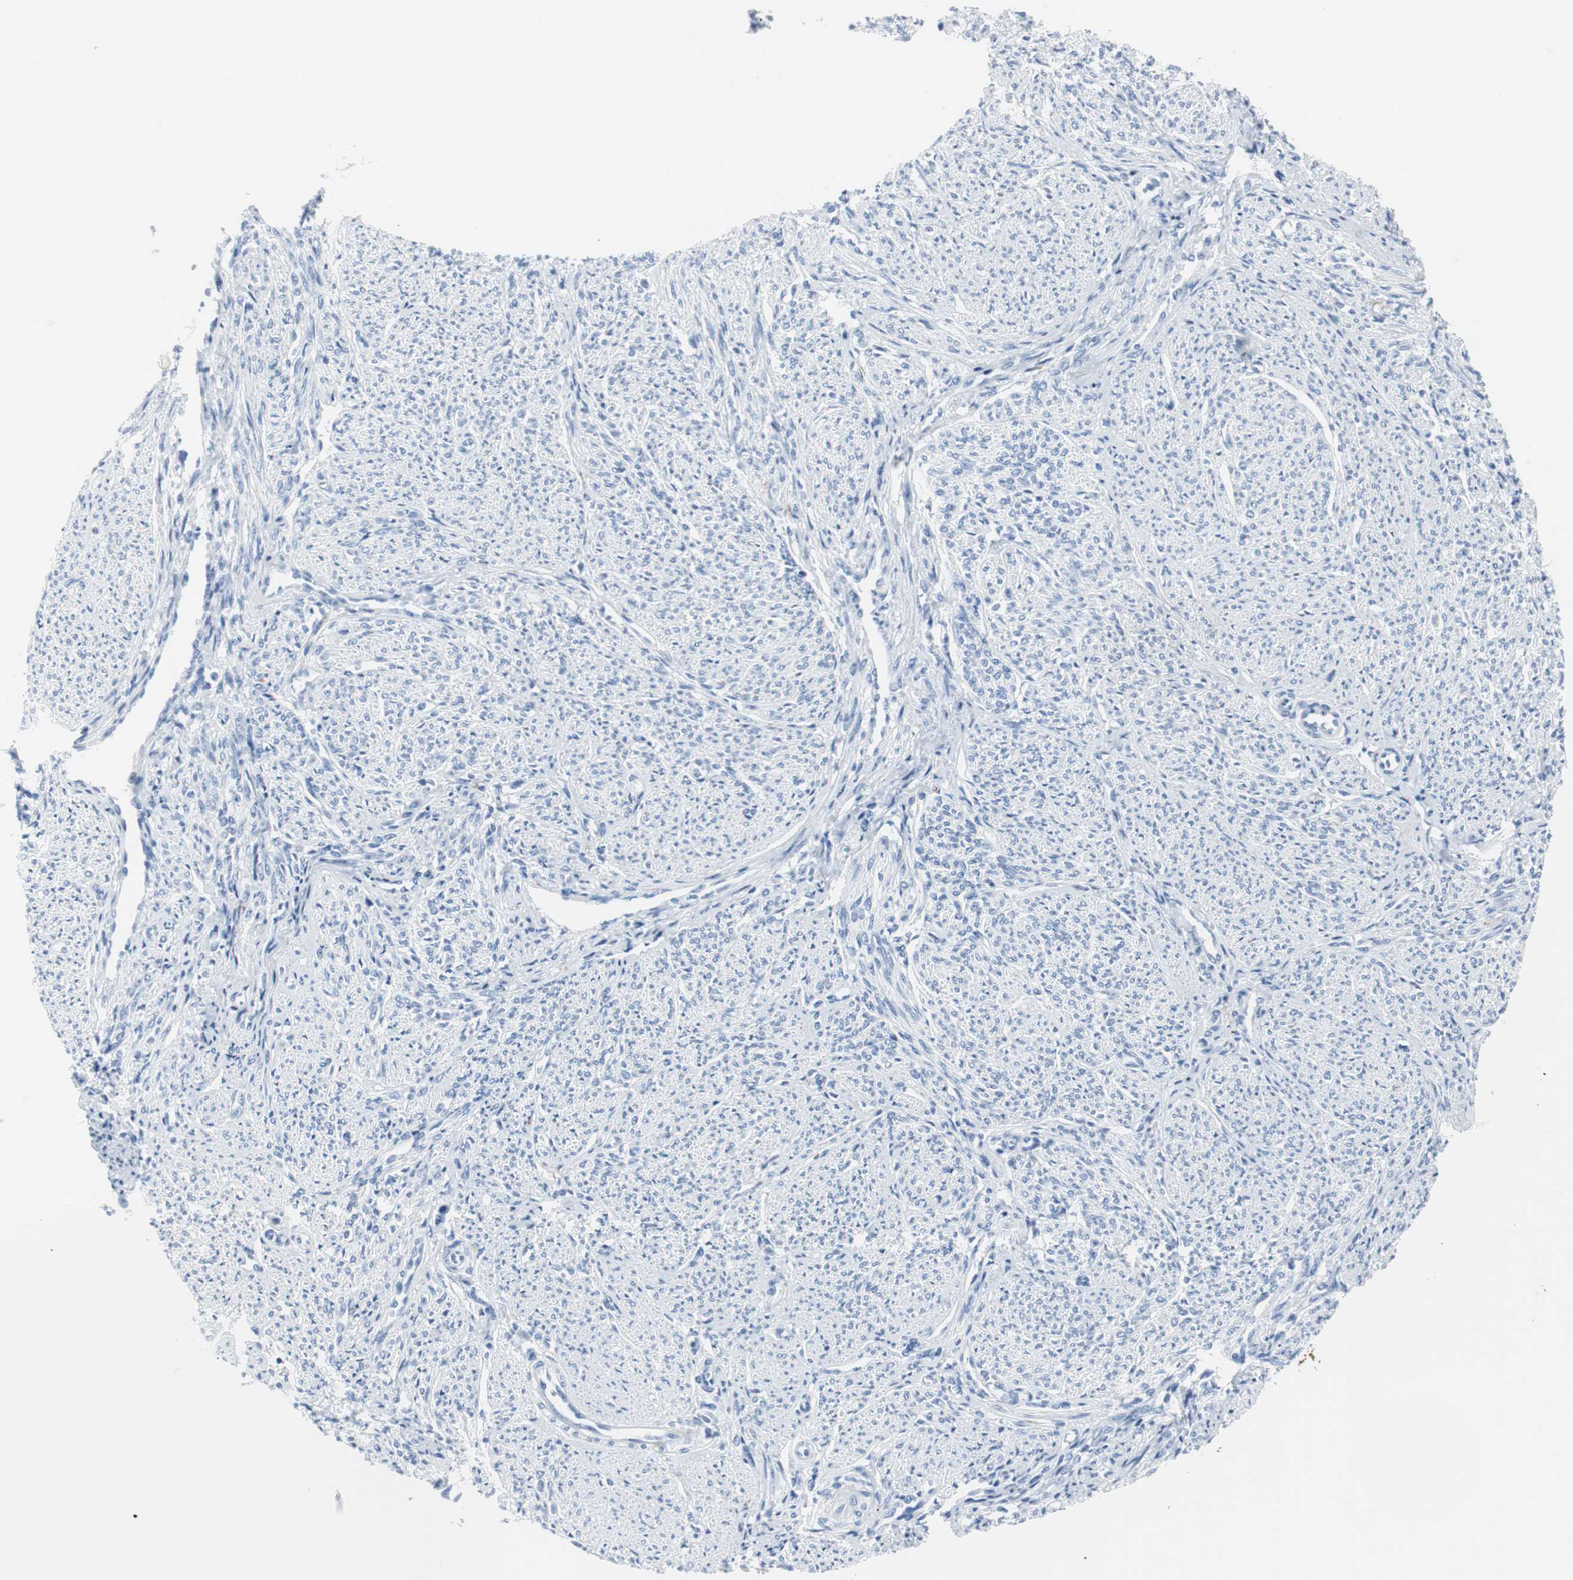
{"staining": {"intensity": "negative", "quantity": "none", "location": "none"}, "tissue": "smooth muscle", "cell_type": "Smooth muscle cells", "image_type": "normal", "snomed": [{"axis": "morphology", "description": "Normal tissue, NOS"}, {"axis": "topography", "description": "Smooth muscle"}], "caption": "Smooth muscle stained for a protein using IHC demonstrates no expression smooth muscle cells.", "gene": "GAP43", "patient": {"sex": "female", "age": 65}}